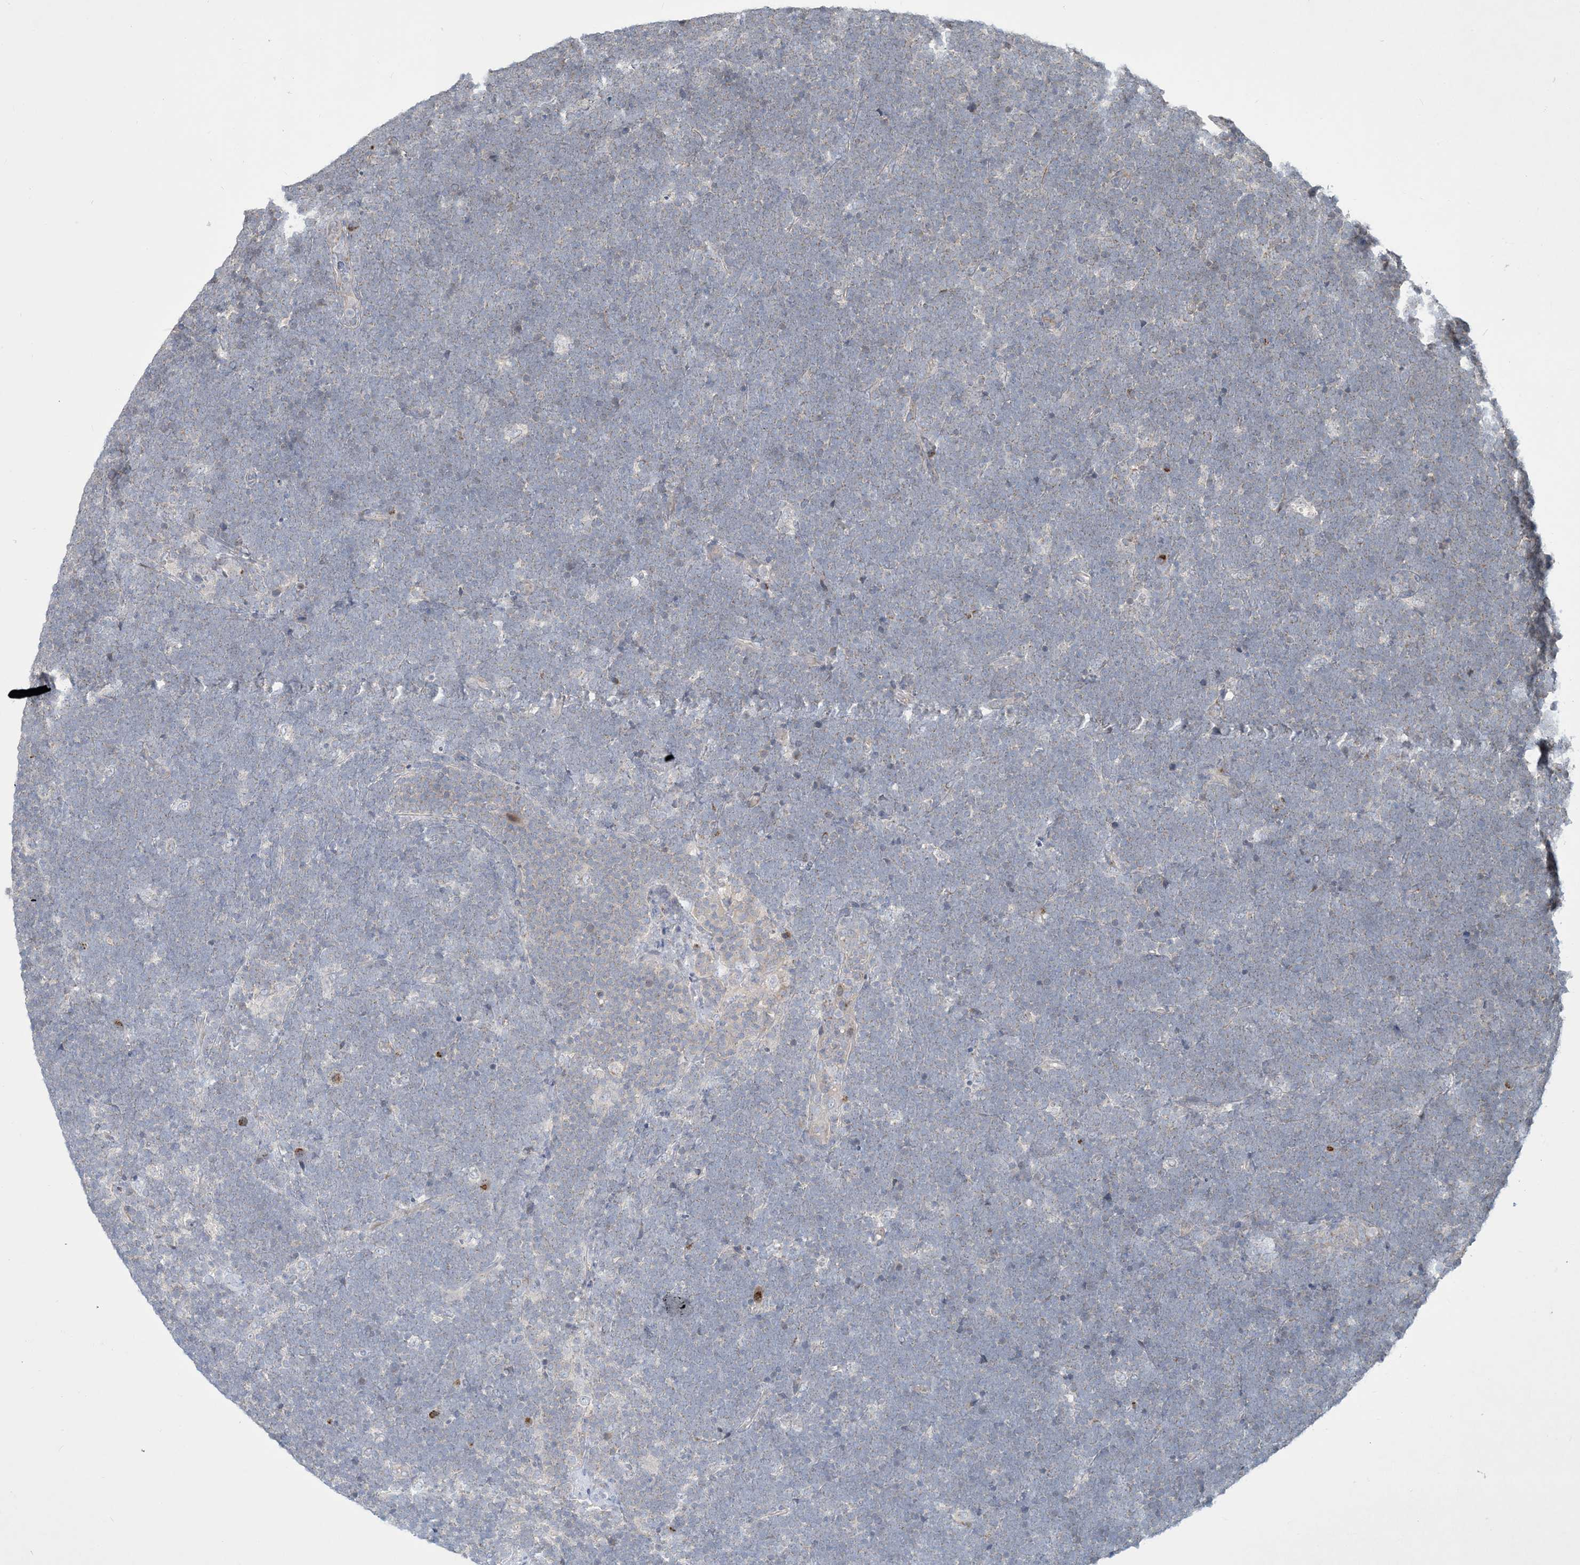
{"staining": {"intensity": "negative", "quantity": "none", "location": "none"}, "tissue": "lymphoma", "cell_type": "Tumor cells", "image_type": "cancer", "snomed": [{"axis": "morphology", "description": "Malignant lymphoma, non-Hodgkin's type, High grade"}, {"axis": "topography", "description": "Lymph node"}], "caption": "This image is of lymphoma stained with immunohistochemistry to label a protein in brown with the nuclei are counter-stained blue. There is no staining in tumor cells.", "gene": "CCDC14", "patient": {"sex": "male", "age": 13}}